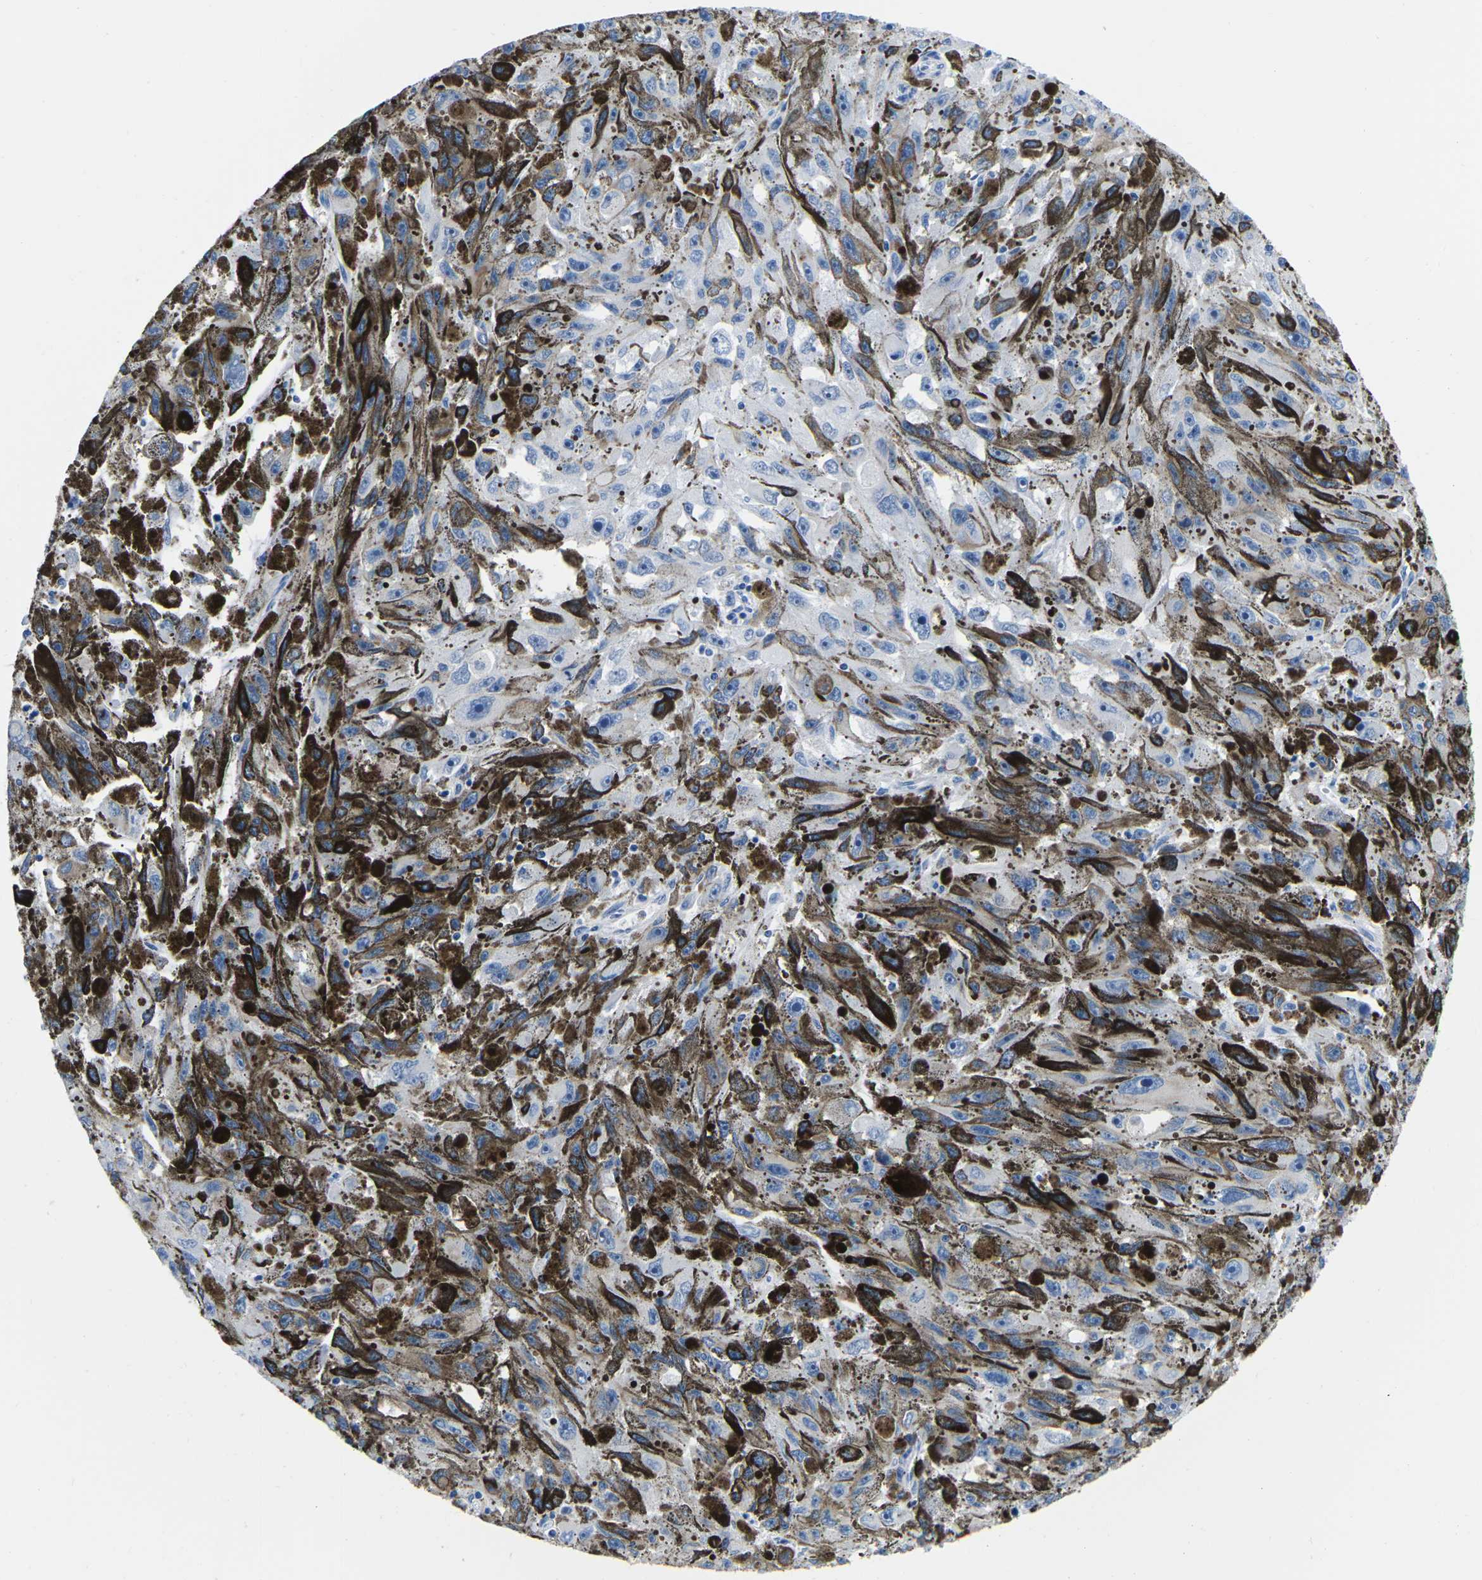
{"staining": {"intensity": "negative", "quantity": "none", "location": "none"}, "tissue": "melanoma", "cell_type": "Tumor cells", "image_type": "cancer", "snomed": [{"axis": "morphology", "description": "Malignant melanoma, NOS"}, {"axis": "topography", "description": "Skin"}], "caption": "High power microscopy histopathology image of an immunohistochemistry (IHC) micrograph of melanoma, revealing no significant expression in tumor cells.", "gene": "CYP1A2", "patient": {"sex": "female", "age": 104}}